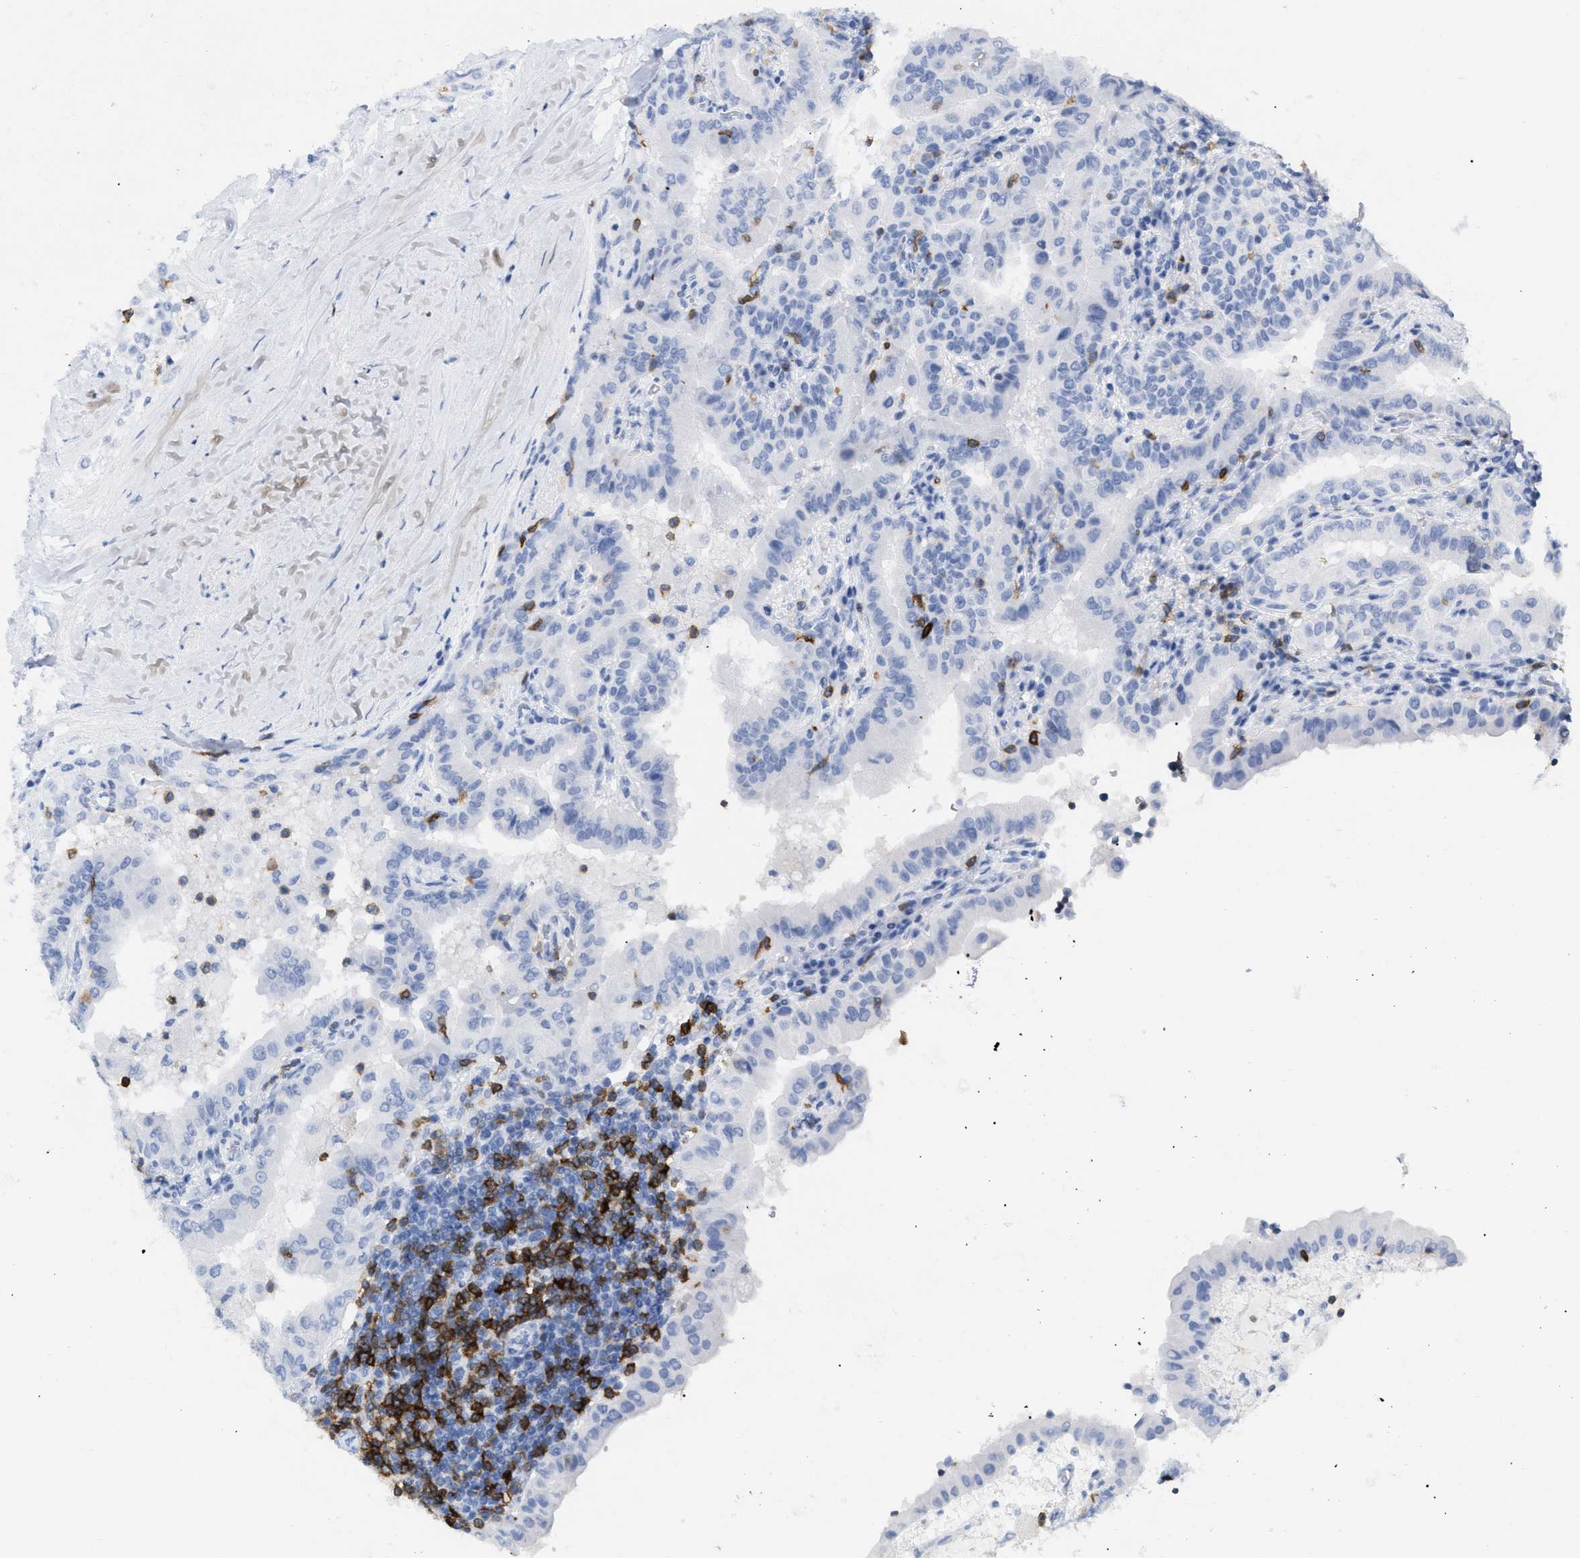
{"staining": {"intensity": "negative", "quantity": "none", "location": "none"}, "tissue": "thyroid cancer", "cell_type": "Tumor cells", "image_type": "cancer", "snomed": [{"axis": "morphology", "description": "Papillary adenocarcinoma, NOS"}, {"axis": "topography", "description": "Thyroid gland"}], "caption": "Tumor cells show no significant staining in thyroid papillary adenocarcinoma. The staining is performed using DAB brown chromogen with nuclei counter-stained in using hematoxylin.", "gene": "CD5", "patient": {"sex": "male", "age": 33}}